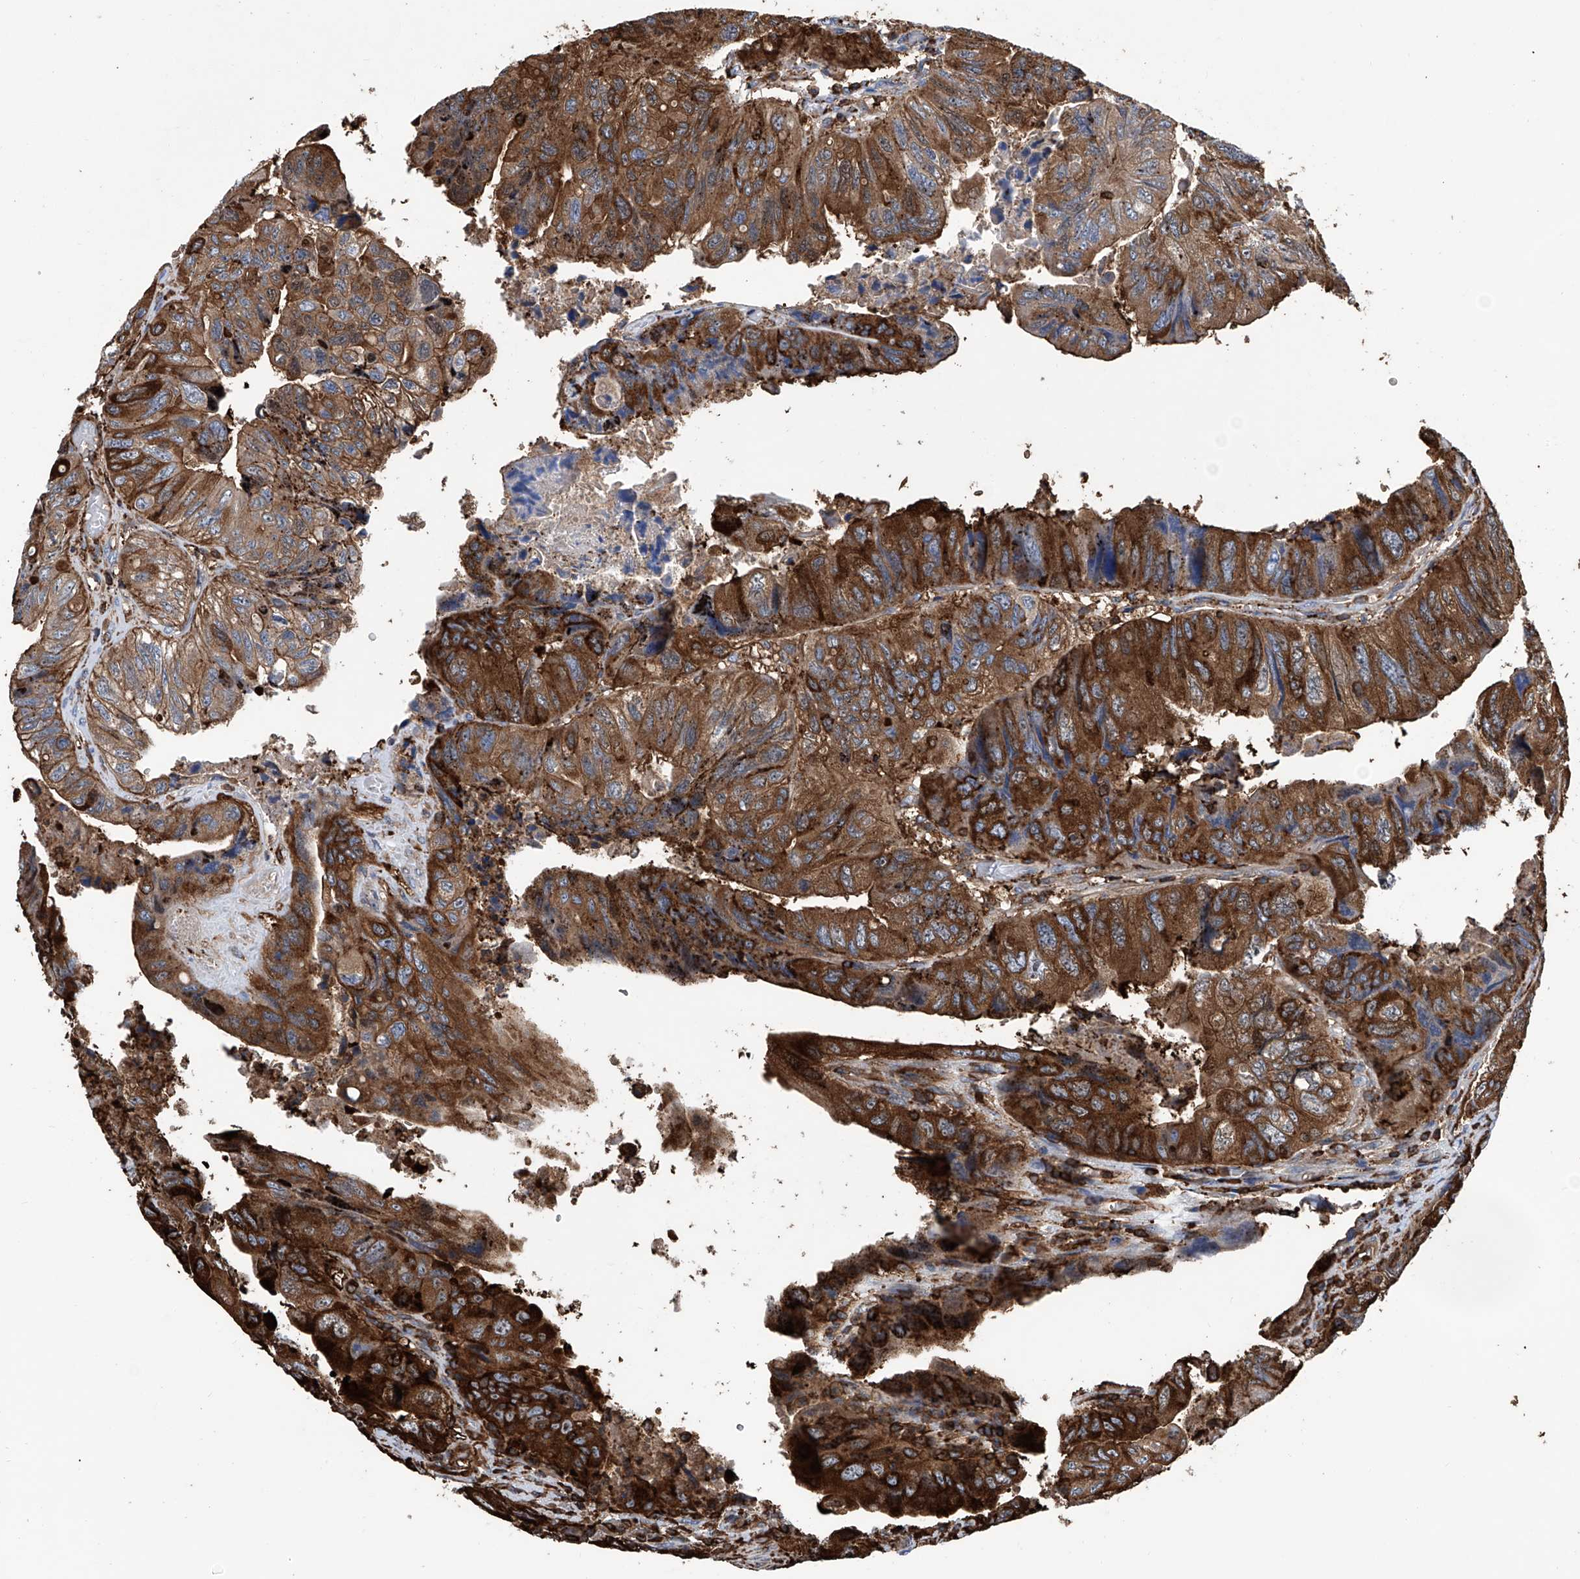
{"staining": {"intensity": "moderate", "quantity": ">75%", "location": "cytoplasmic/membranous"}, "tissue": "colorectal cancer", "cell_type": "Tumor cells", "image_type": "cancer", "snomed": [{"axis": "morphology", "description": "Adenocarcinoma, NOS"}, {"axis": "topography", "description": "Rectum"}], "caption": "High-magnification brightfield microscopy of colorectal cancer (adenocarcinoma) stained with DAB (brown) and counterstained with hematoxylin (blue). tumor cells exhibit moderate cytoplasmic/membranous expression is identified in about>75% of cells.", "gene": "ZNF484", "patient": {"sex": "male", "age": 63}}